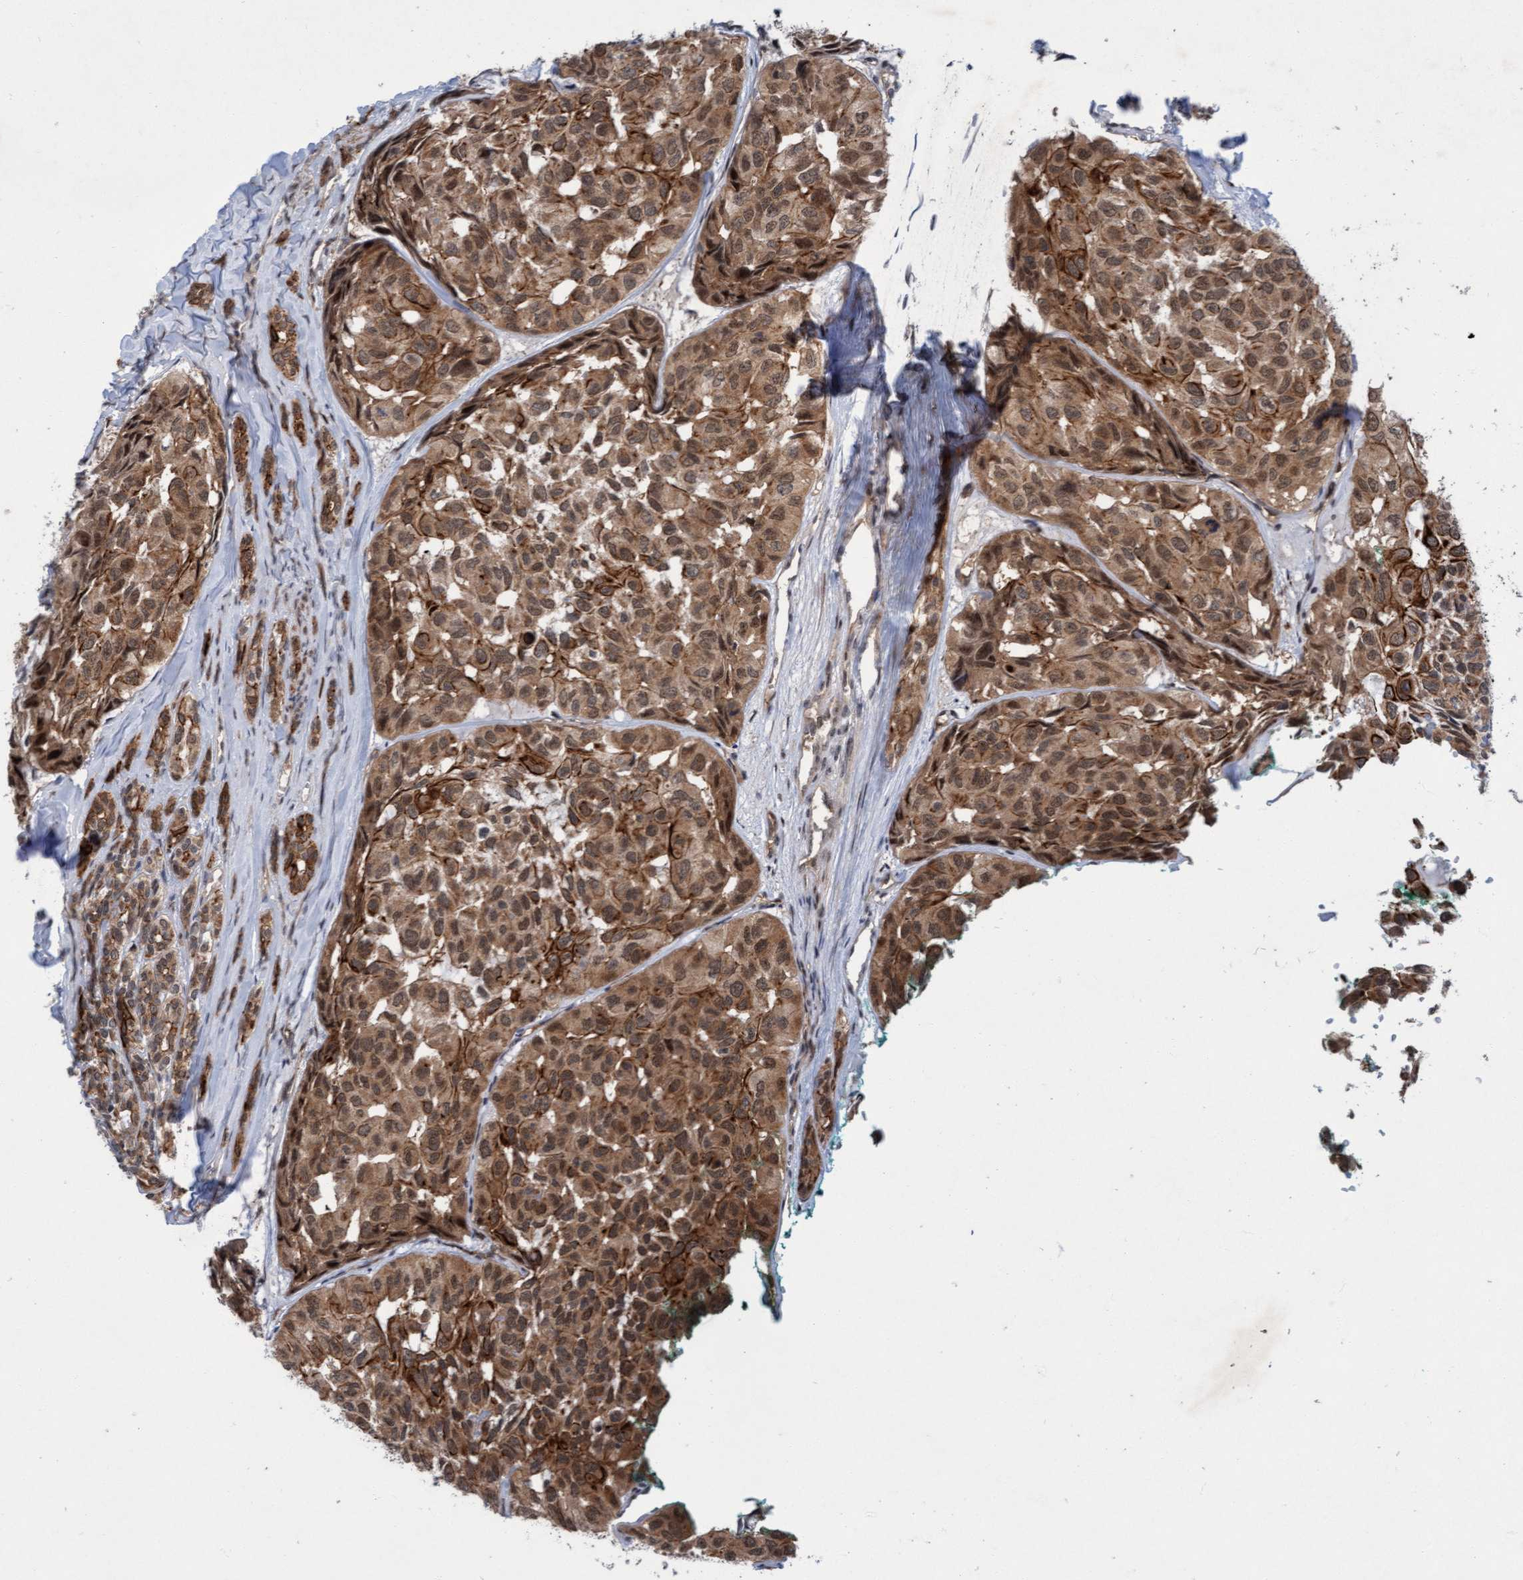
{"staining": {"intensity": "moderate", "quantity": ">75%", "location": "cytoplasmic/membranous,nuclear"}, "tissue": "head and neck cancer", "cell_type": "Tumor cells", "image_type": "cancer", "snomed": [{"axis": "morphology", "description": "Adenocarcinoma, NOS"}, {"axis": "topography", "description": "Salivary gland, NOS"}, {"axis": "topography", "description": "Head-Neck"}], "caption": "Immunohistochemical staining of head and neck cancer demonstrates moderate cytoplasmic/membranous and nuclear protein positivity in about >75% of tumor cells. (DAB (3,3'-diaminobenzidine) = brown stain, brightfield microscopy at high magnification).", "gene": "RAP1GAP2", "patient": {"sex": "female", "age": 76}}